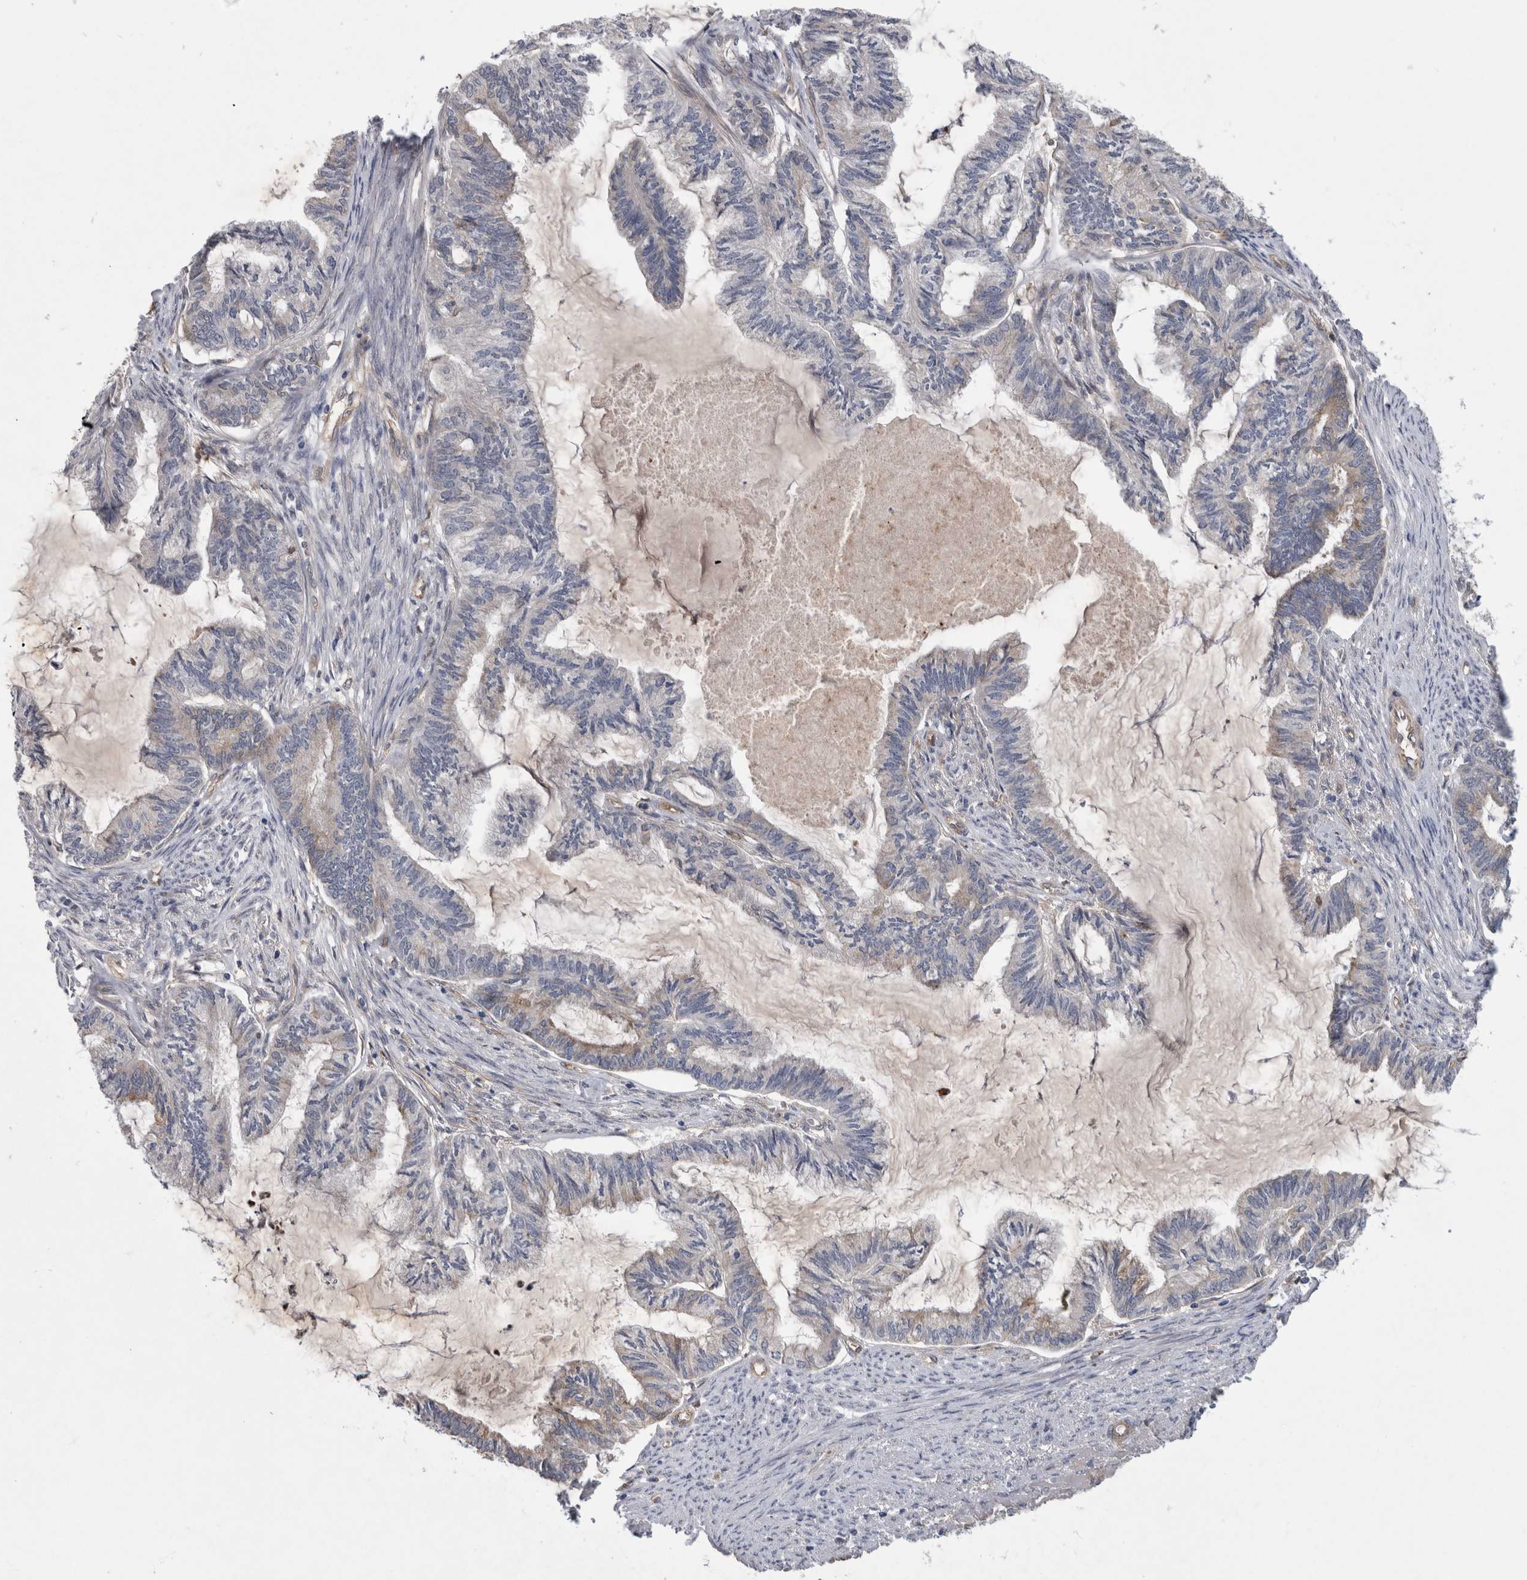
{"staining": {"intensity": "negative", "quantity": "none", "location": "none"}, "tissue": "endometrial cancer", "cell_type": "Tumor cells", "image_type": "cancer", "snomed": [{"axis": "morphology", "description": "Adenocarcinoma, NOS"}, {"axis": "topography", "description": "Endometrium"}], "caption": "Immunohistochemistry (IHC) photomicrograph of neoplastic tissue: human endometrial adenocarcinoma stained with DAB displays no significant protein expression in tumor cells.", "gene": "ANKFY1", "patient": {"sex": "female", "age": 86}}